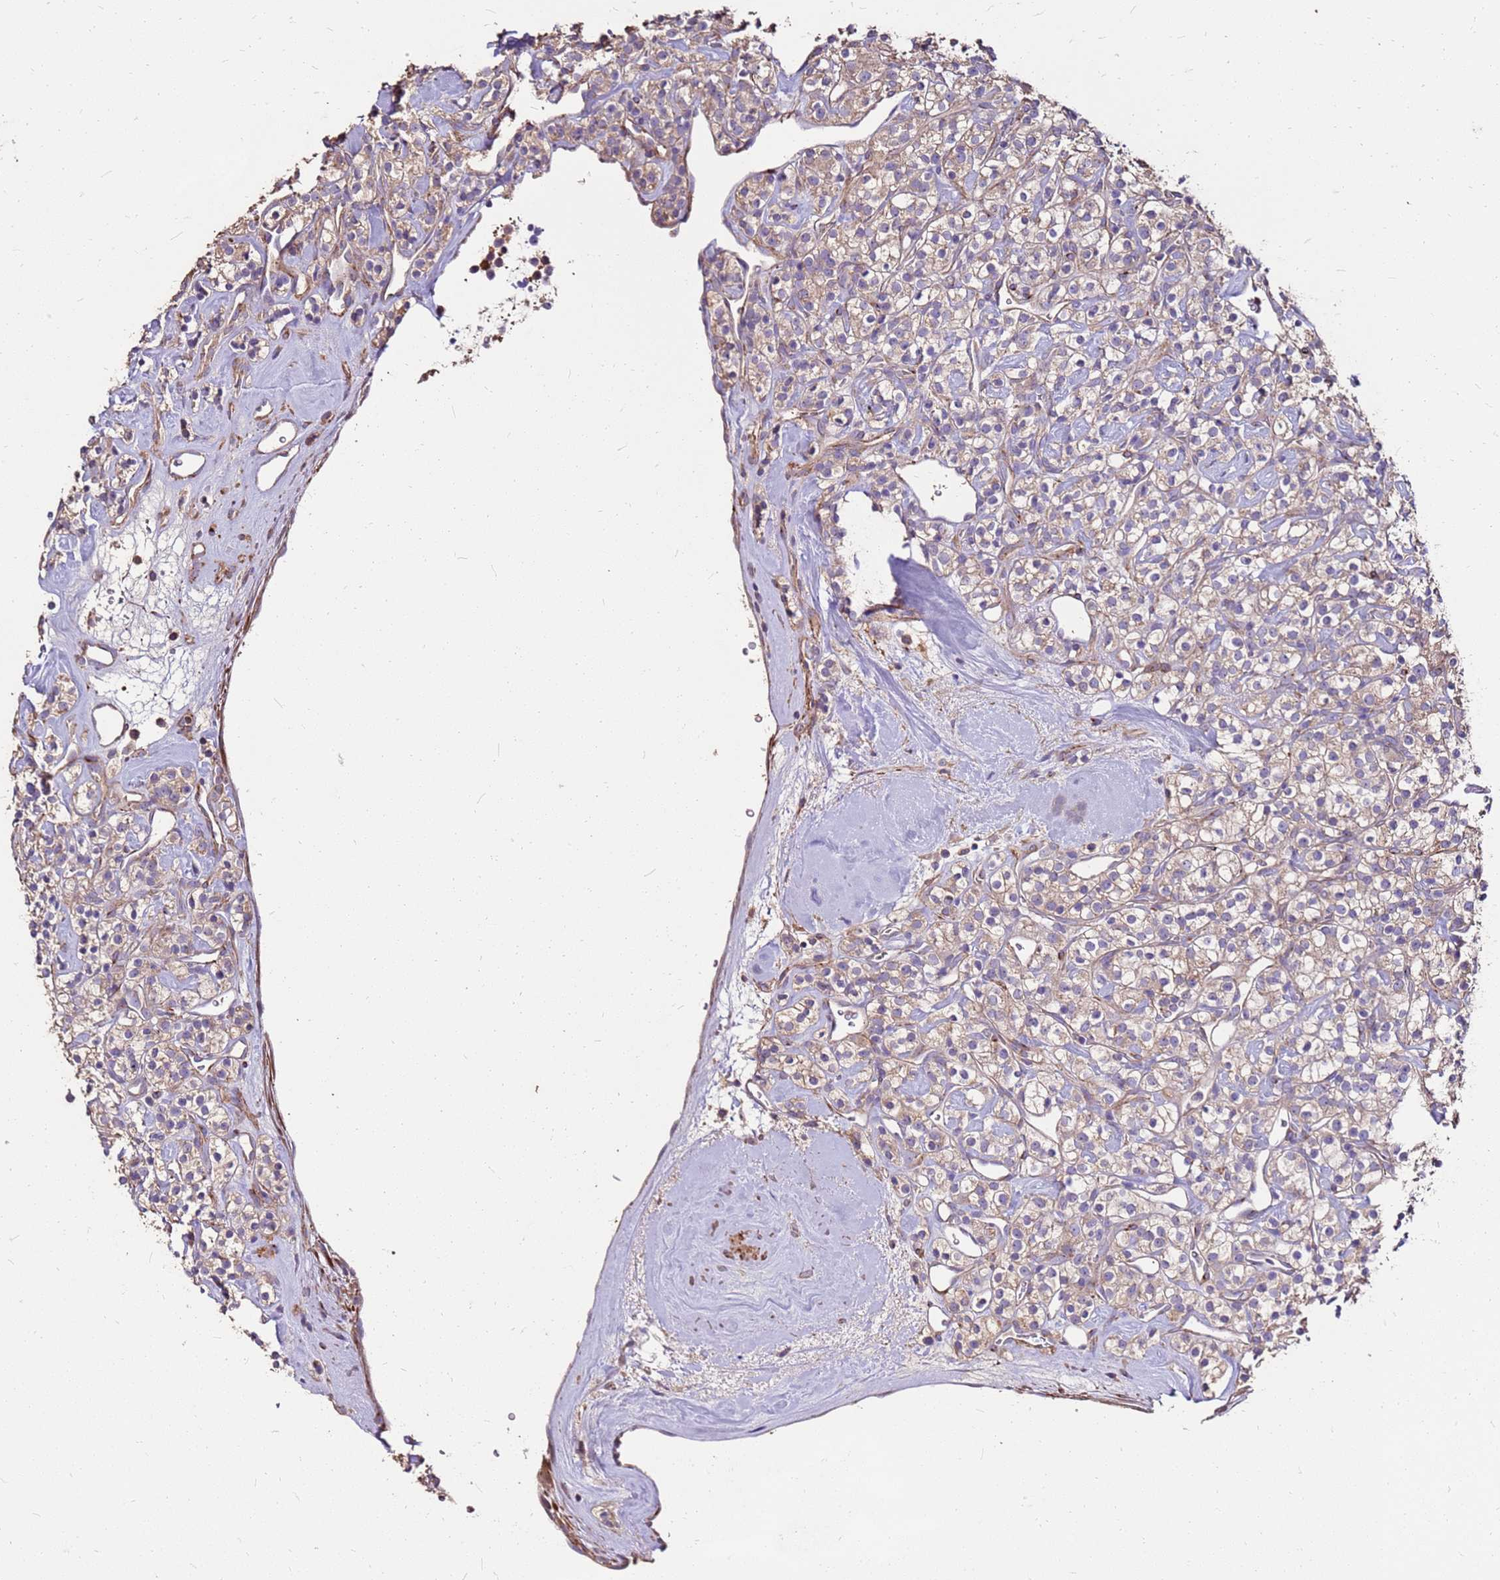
{"staining": {"intensity": "weak", "quantity": ">75%", "location": "cytoplasmic/membranous"}, "tissue": "renal cancer", "cell_type": "Tumor cells", "image_type": "cancer", "snomed": [{"axis": "morphology", "description": "Adenocarcinoma, NOS"}, {"axis": "topography", "description": "Kidney"}], "caption": "Immunohistochemical staining of human adenocarcinoma (renal) reveals low levels of weak cytoplasmic/membranous protein staining in approximately >75% of tumor cells.", "gene": "EXD3", "patient": {"sex": "male", "age": 77}}